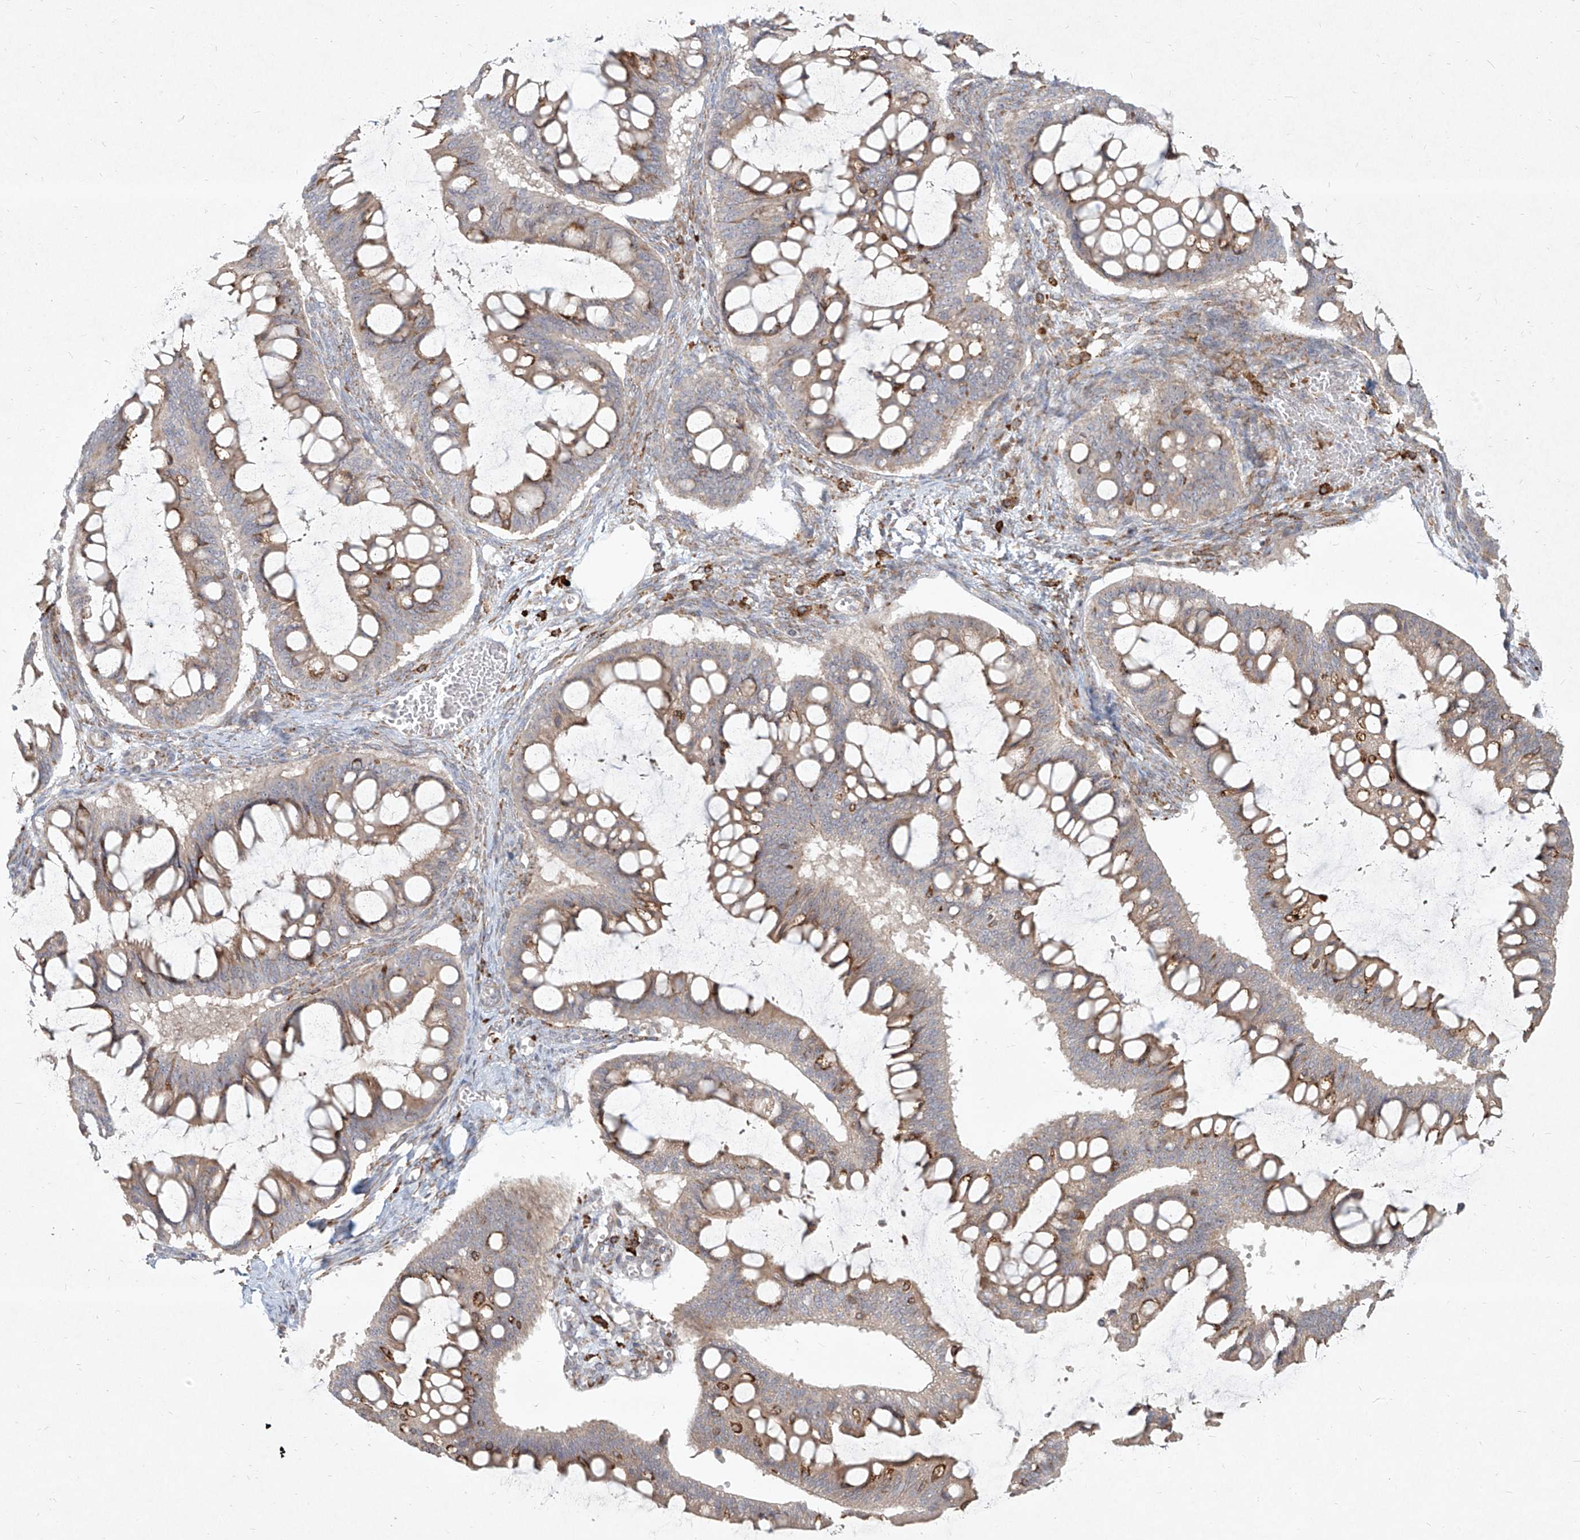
{"staining": {"intensity": "negative", "quantity": "none", "location": "none"}, "tissue": "ovarian cancer", "cell_type": "Tumor cells", "image_type": "cancer", "snomed": [{"axis": "morphology", "description": "Cystadenocarcinoma, mucinous, NOS"}, {"axis": "topography", "description": "Ovary"}], "caption": "The micrograph reveals no staining of tumor cells in ovarian cancer.", "gene": "CD209", "patient": {"sex": "female", "age": 73}}